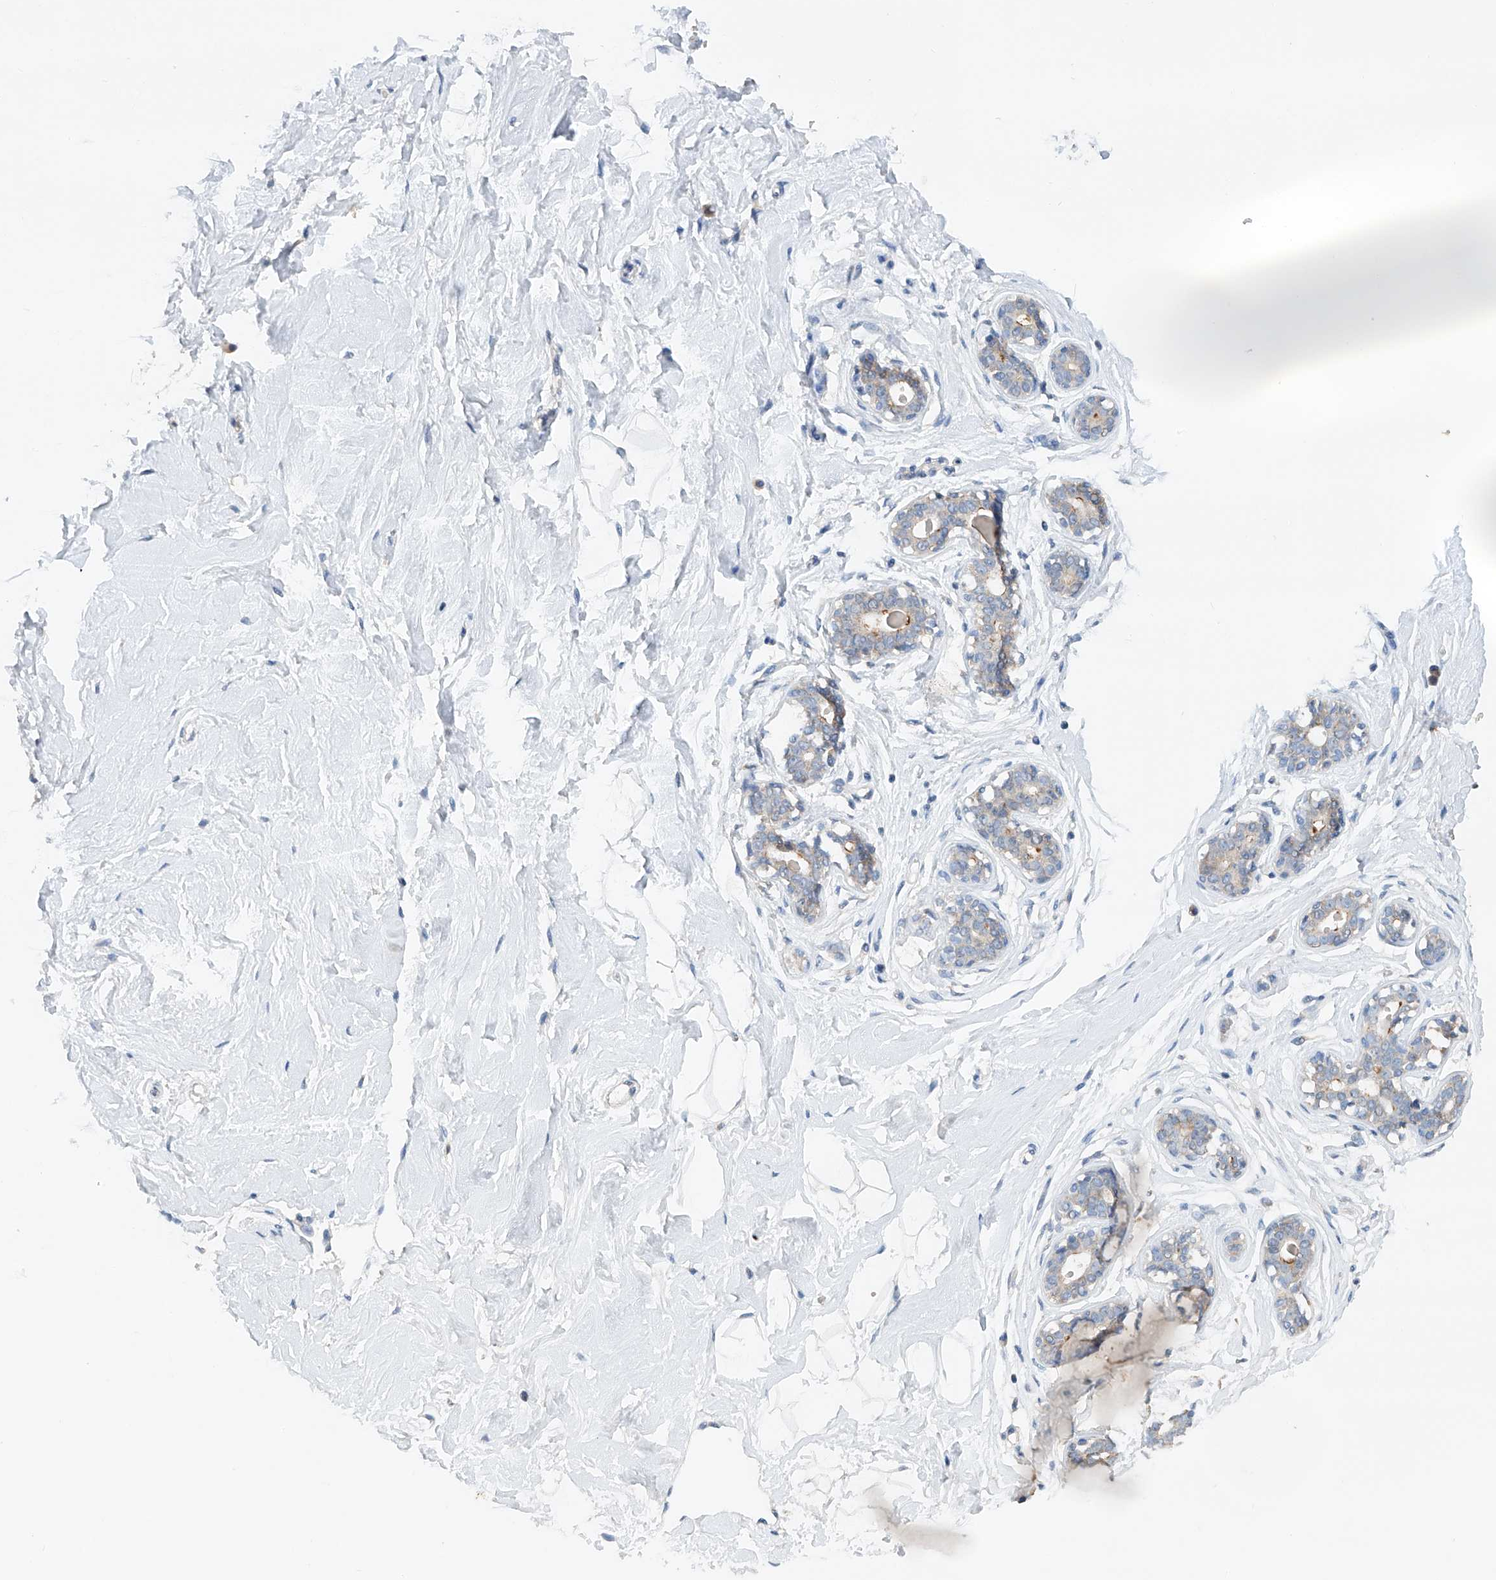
{"staining": {"intensity": "negative", "quantity": "none", "location": "none"}, "tissue": "breast", "cell_type": "Adipocytes", "image_type": "normal", "snomed": [{"axis": "morphology", "description": "Normal tissue, NOS"}, {"axis": "morphology", "description": "Adenoma, NOS"}, {"axis": "topography", "description": "Breast"}], "caption": "An immunohistochemistry micrograph of benign breast is shown. There is no staining in adipocytes of breast.", "gene": "GPC4", "patient": {"sex": "female", "age": 23}}